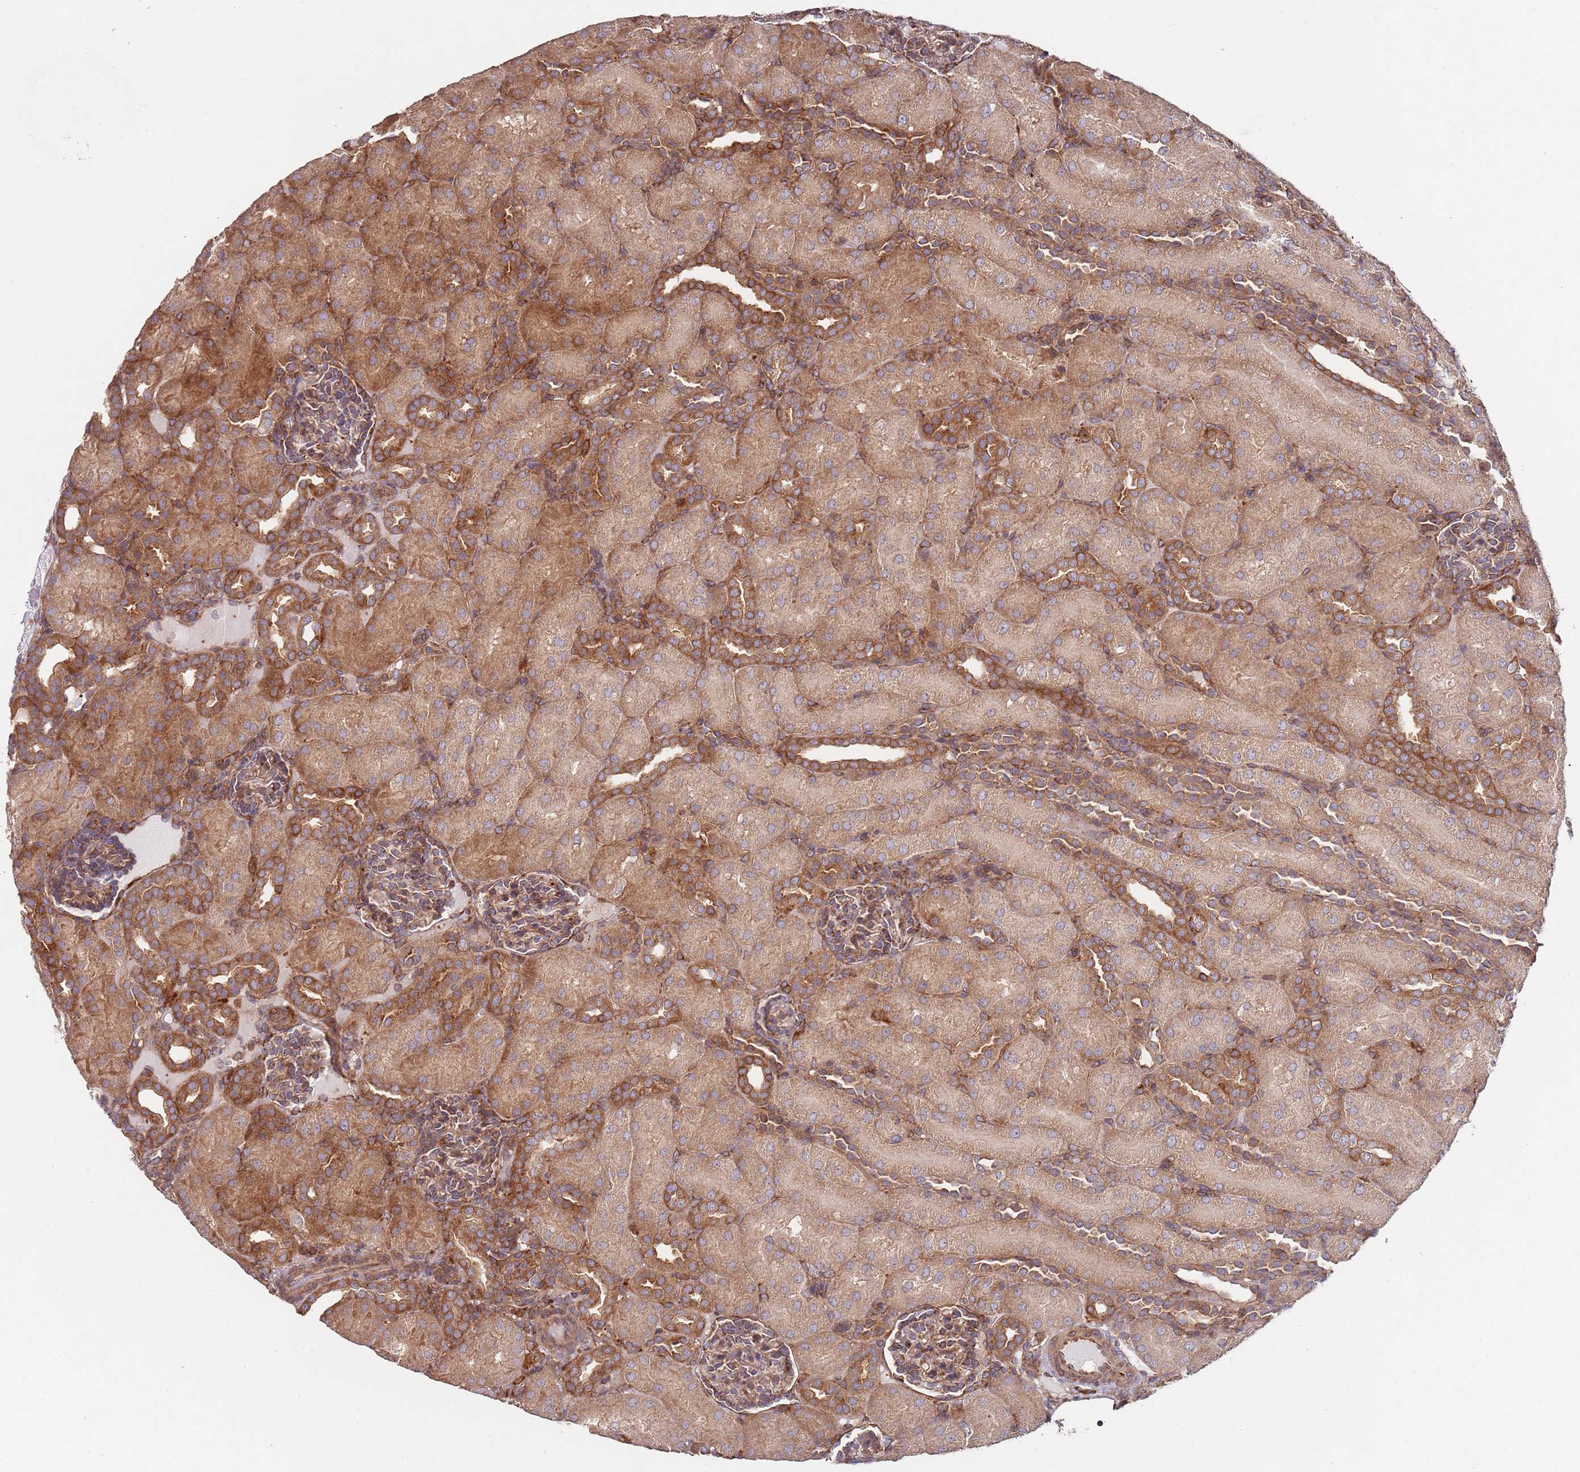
{"staining": {"intensity": "moderate", "quantity": "25%-75%", "location": "cytoplasmic/membranous"}, "tissue": "kidney", "cell_type": "Cells in glomeruli", "image_type": "normal", "snomed": [{"axis": "morphology", "description": "Normal tissue, NOS"}, {"axis": "topography", "description": "Kidney"}], "caption": "A brown stain highlights moderate cytoplasmic/membranous positivity of a protein in cells in glomeruli of unremarkable human kidney. (brown staining indicates protein expression, while blue staining denotes nuclei).", "gene": "RNF19B", "patient": {"sex": "male", "age": 1}}